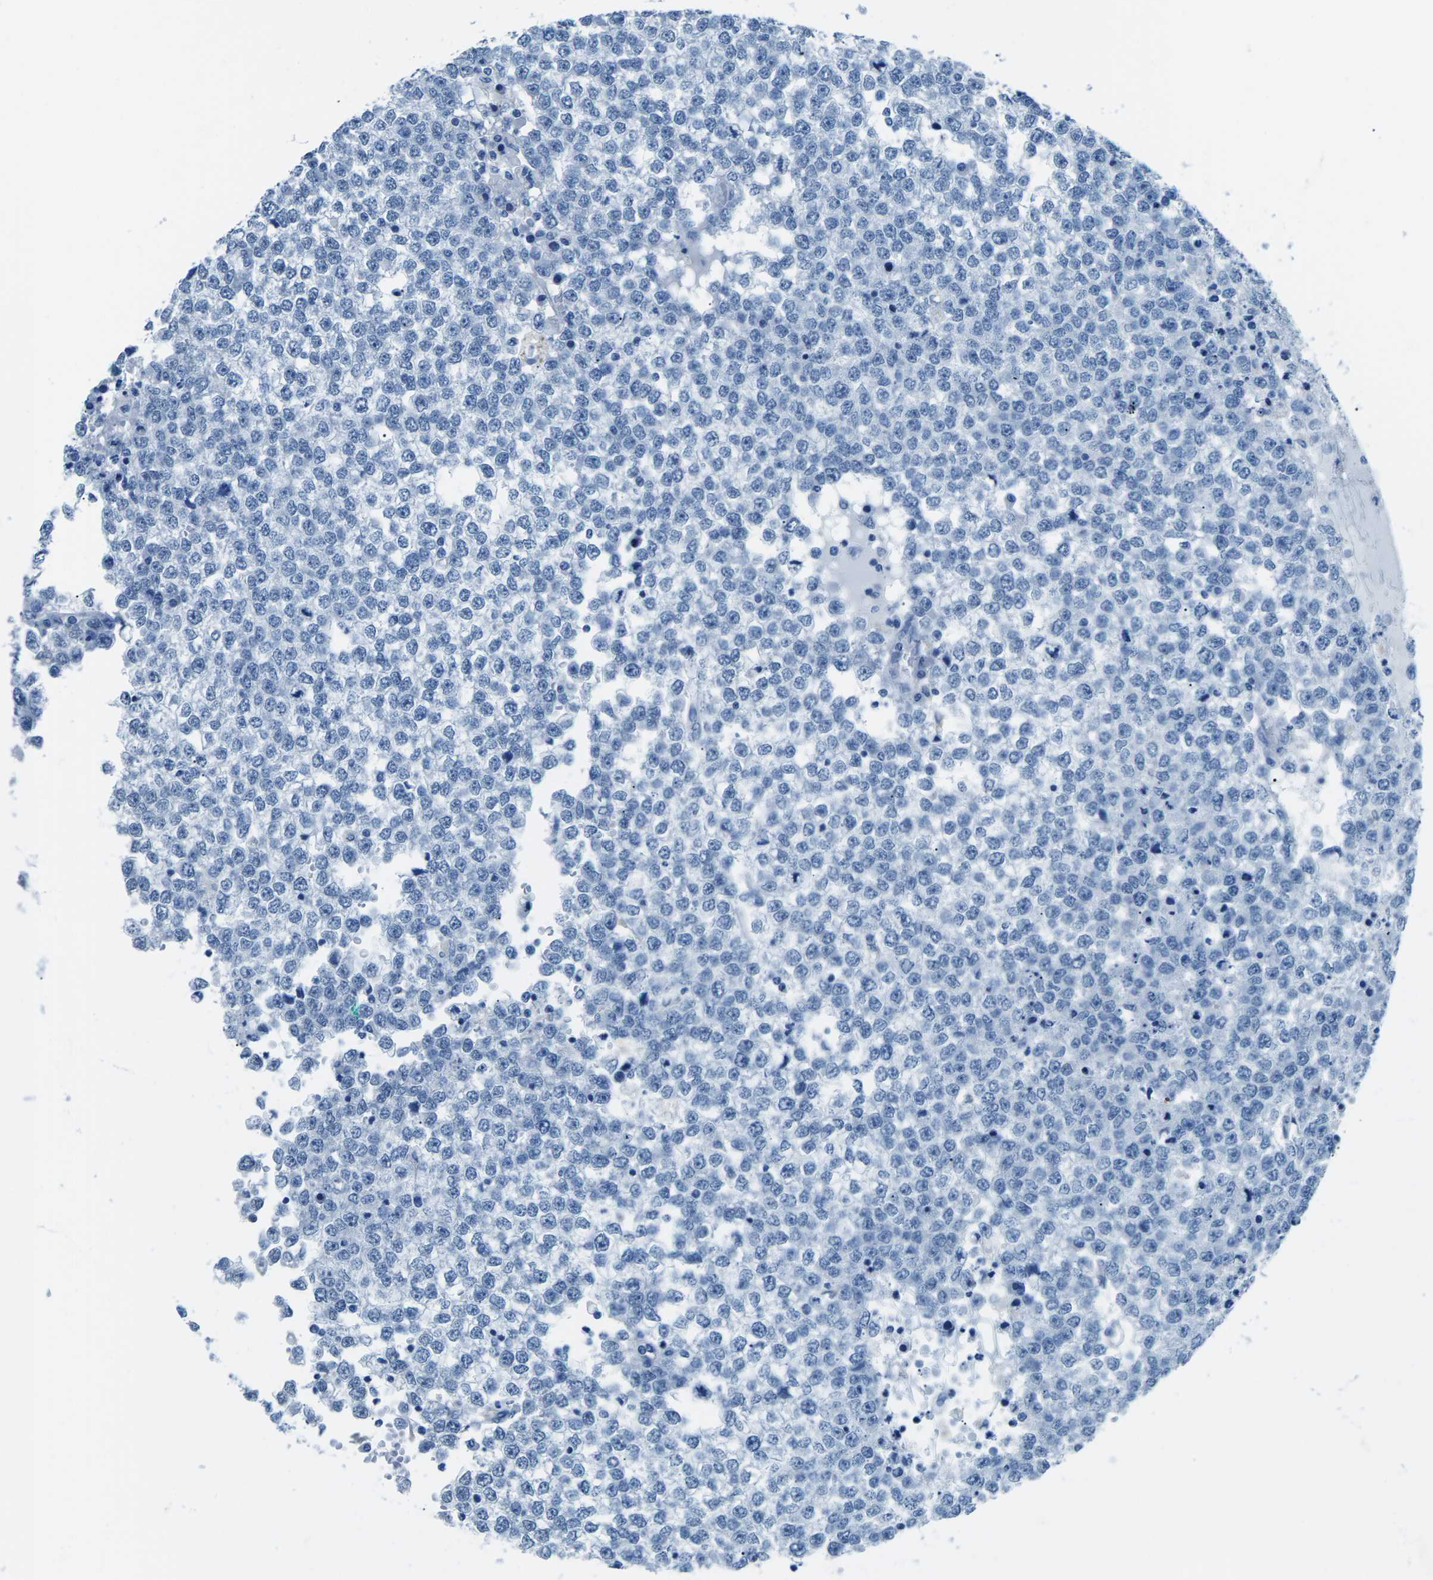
{"staining": {"intensity": "negative", "quantity": "none", "location": "none"}, "tissue": "testis cancer", "cell_type": "Tumor cells", "image_type": "cancer", "snomed": [{"axis": "morphology", "description": "Seminoma, NOS"}, {"axis": "topography", "description": "Testis"}], "caption": "Immunohistochemical staining of testis cancer shows no significant staining in tumor cells. Nuclei are stained in blue.", "gene": "MYH8", "patient": {"sex": "male", "age": 65}}